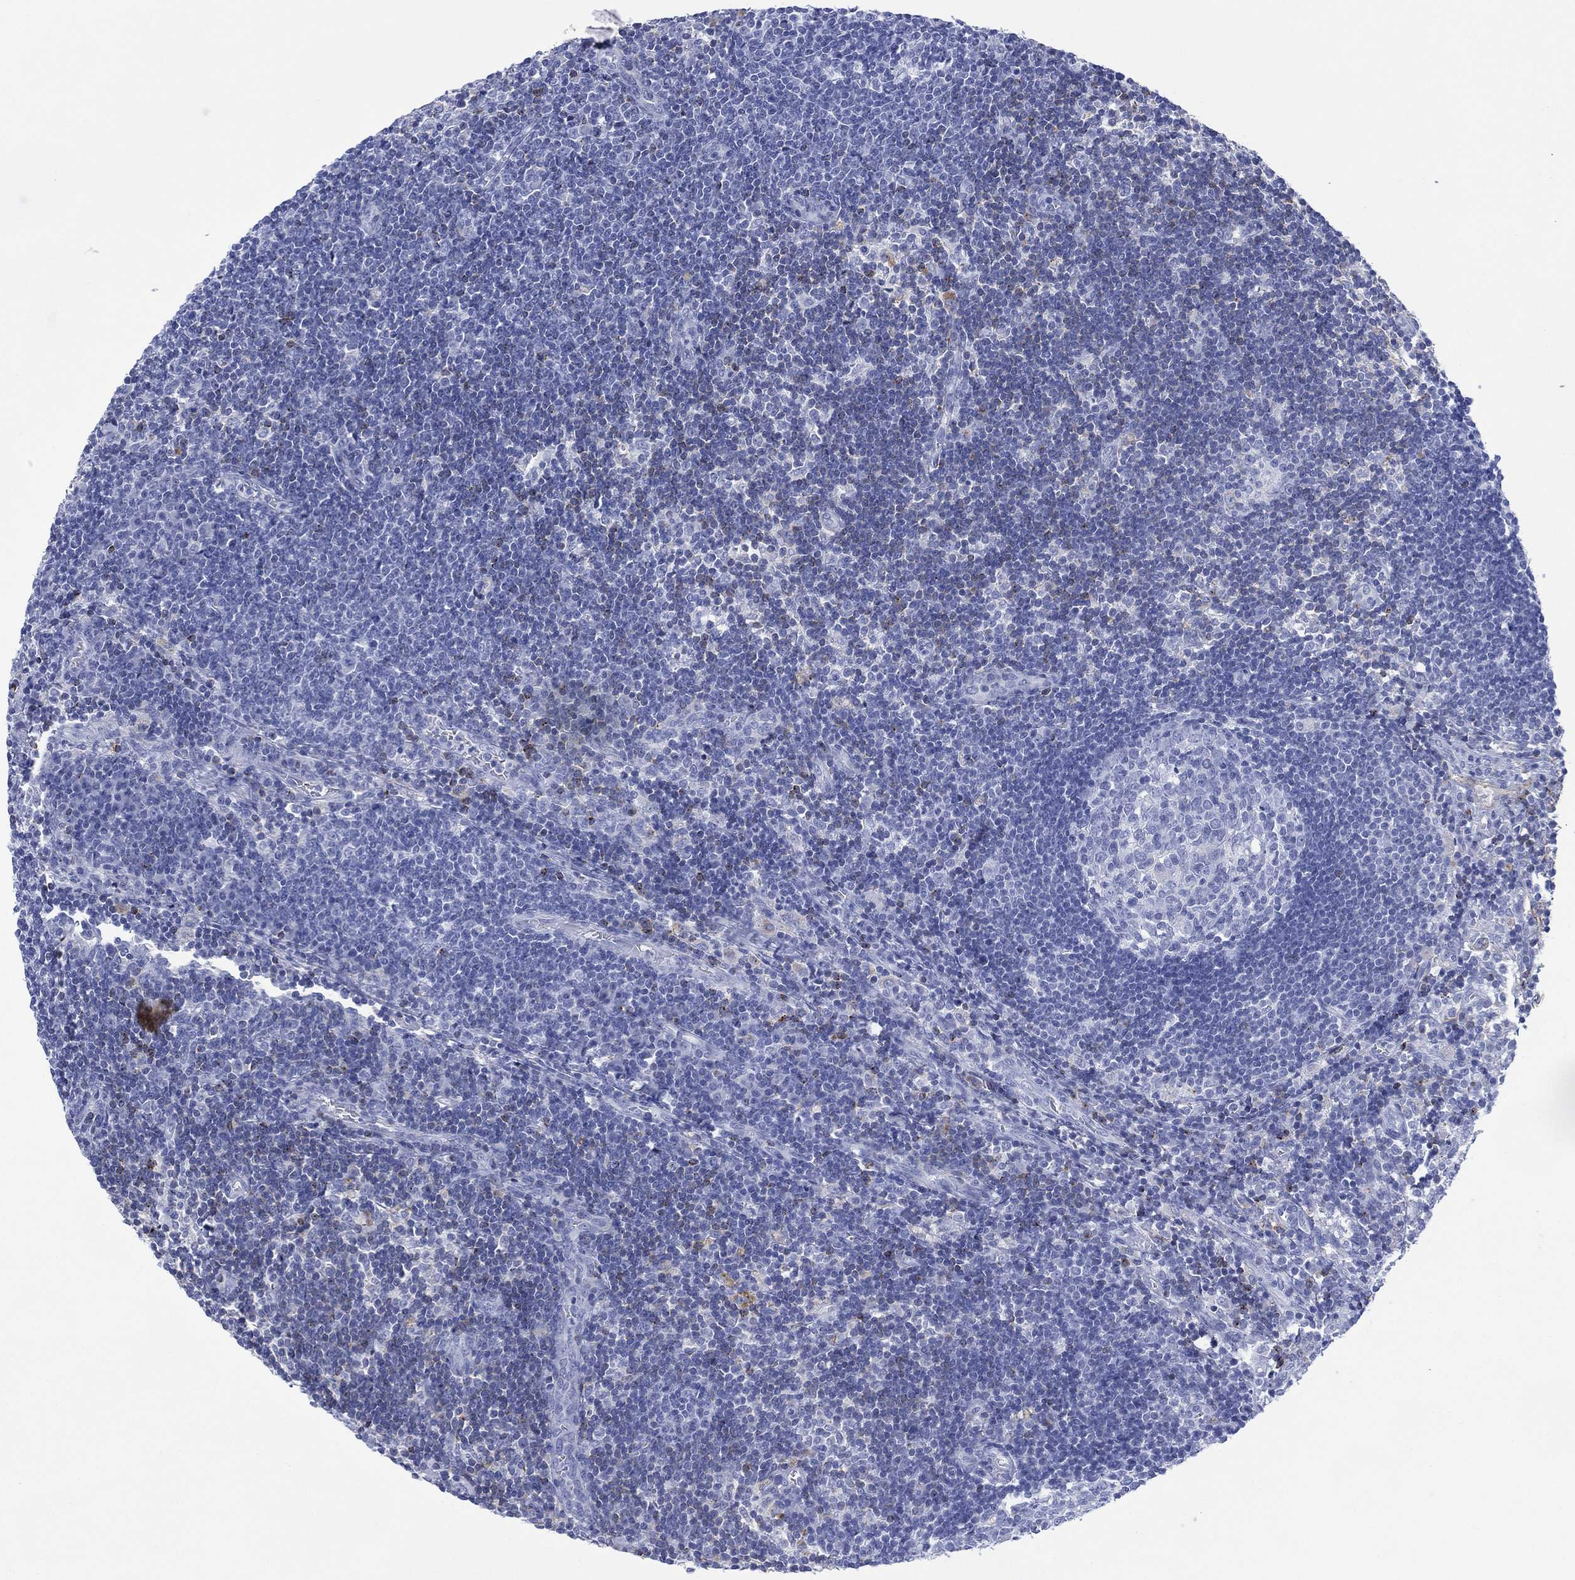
{"staining": {"intensity": "negative", "quantity": "none", "location": "none"}, "tissue": "lymph node", "cell_type": "Germinal center cells", "image_type": "normal", "snomed": [{"axis": "morphology", "description": "Normal tissue, NOS"}, {"axis": "morphology", "description": "Adenocarcinoma, NOS"}, {"axis": "topography", "description": "Lymph node"}, {"axis": "topography", "description": "Pancreas"}], "caption": "This is an immunohistochemistry photomicrograph of benign lymph node. There is no staining in germinal center cells.", "gene": "DPP4", "patient": {"sex": "female", "age": 58}}